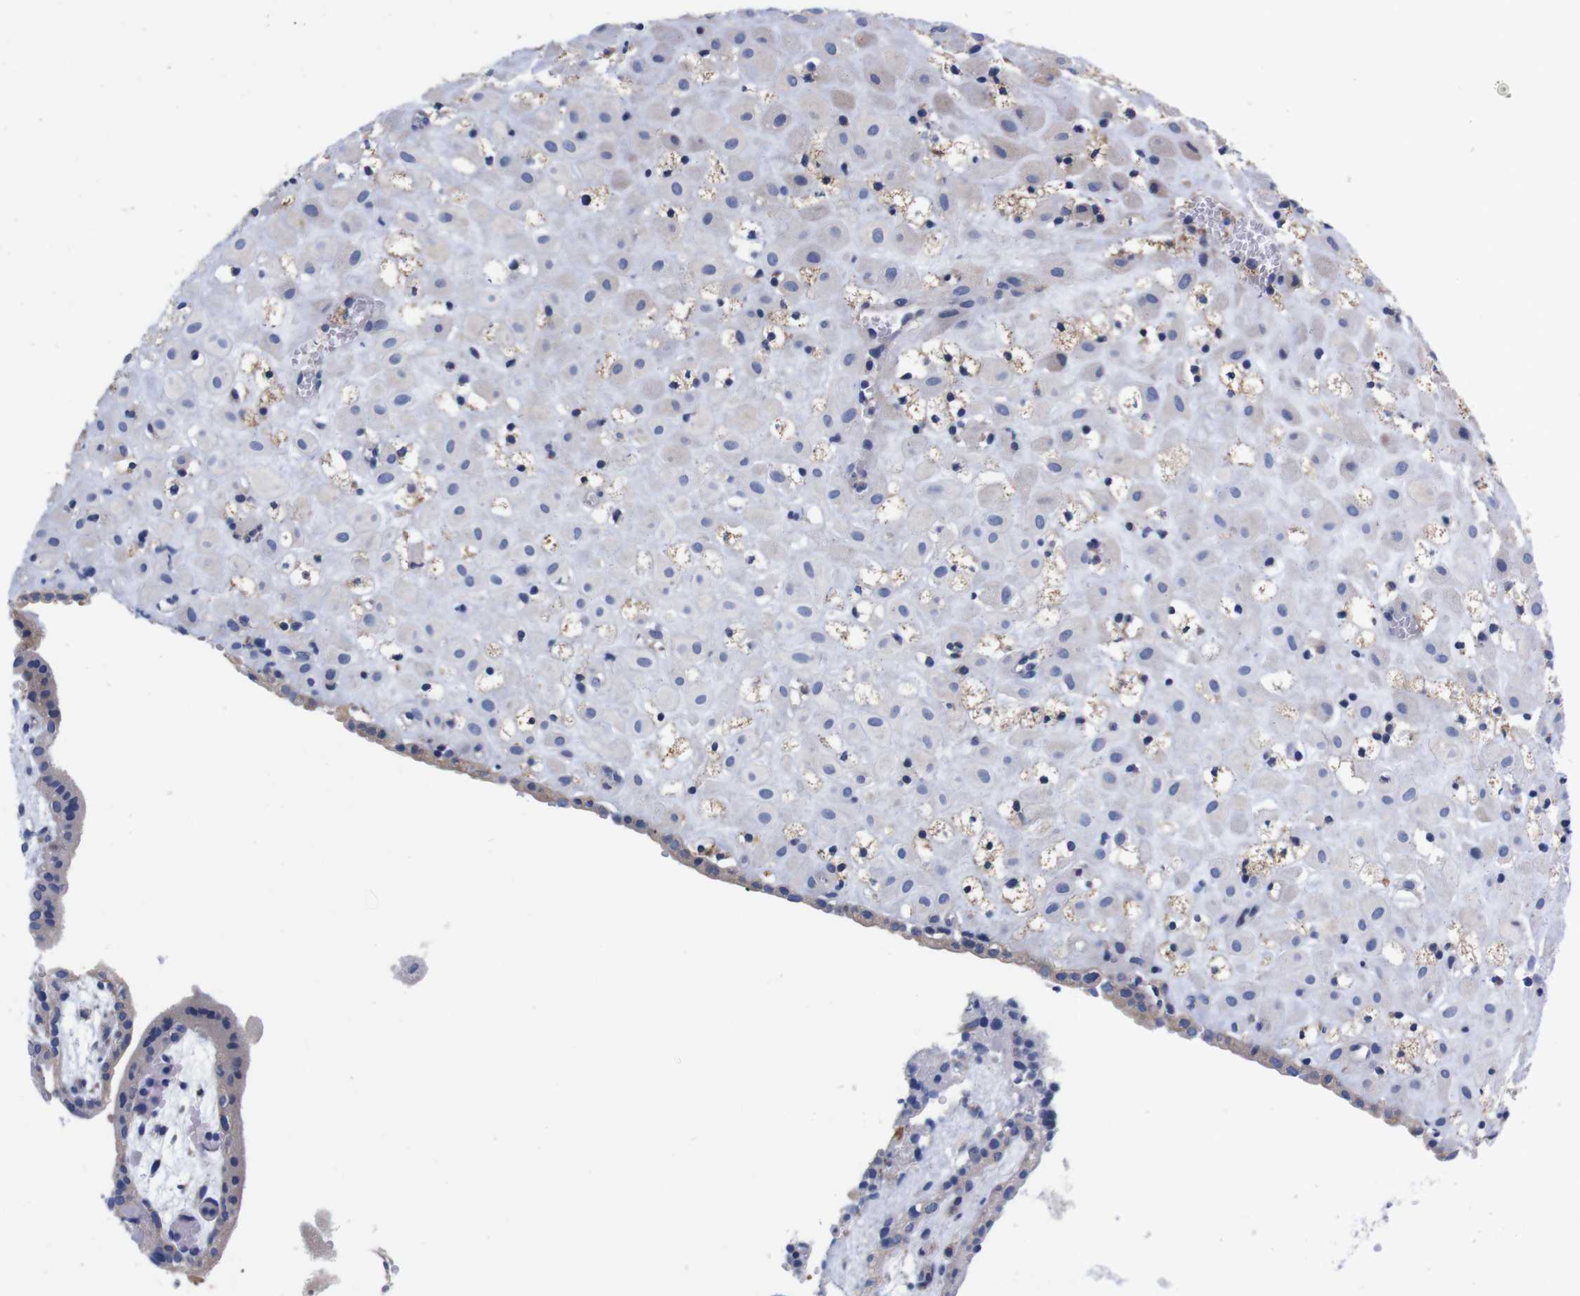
{"staining": {"intensity": "negative", "quantity": "none", "location": "none"}, "tissue": "placenta", "cell_type": "Decidual cells", "image_type": "normal", "snomed": [{"axis": "morphology", "description": "Normal tissue, NOS"}, {"axis": "topography", "description": "Placenta"}], "caption": "Placenta stained for a protein using IHC exhibits no positivity decidual cells.", "gene": "NEBL", "patient": {"sex": "female", "age": 18}}